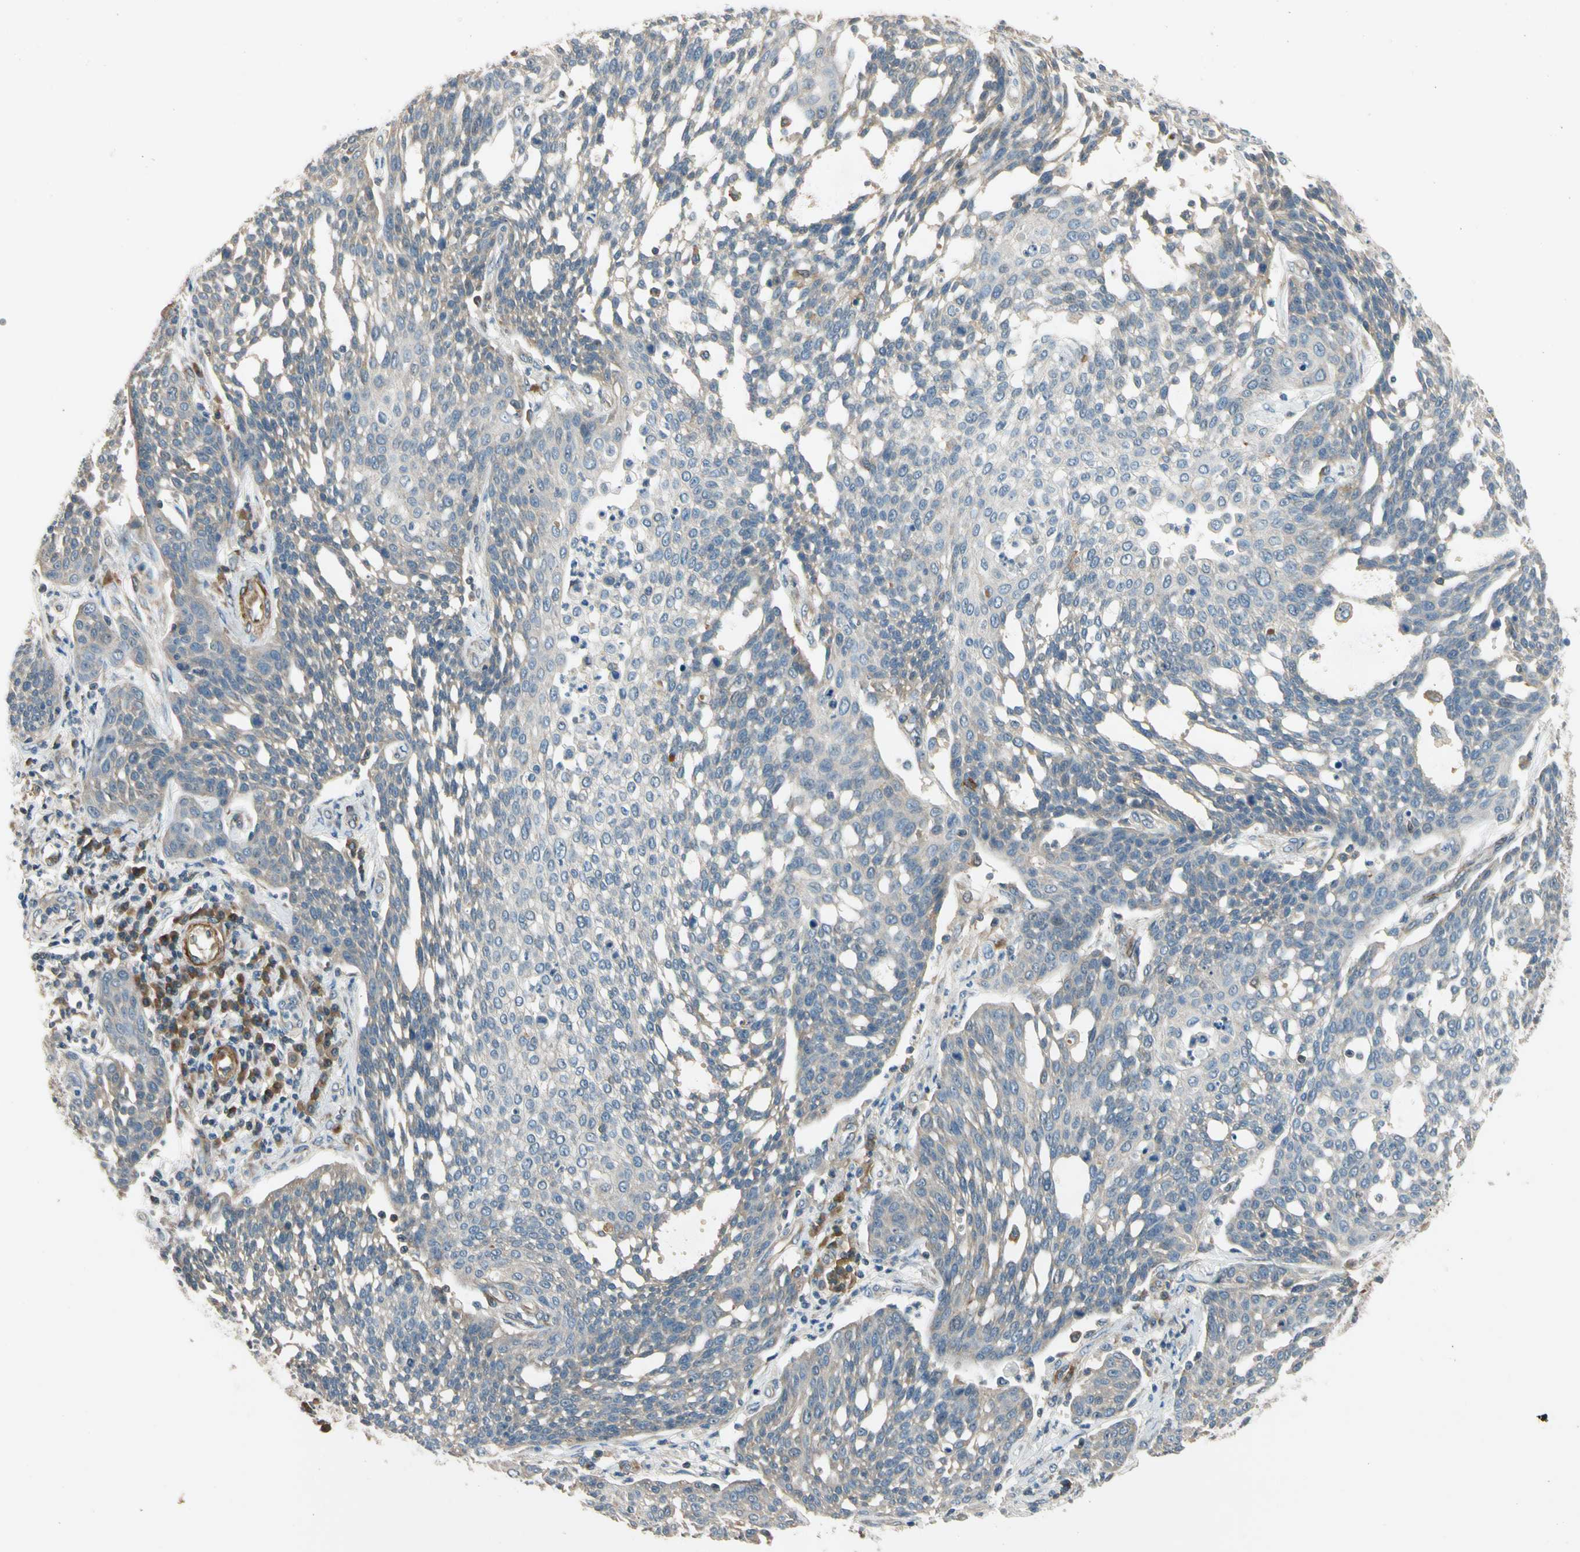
{"staining": {"intensity": "weak", "quantity": "<25%", "location": "cytoplasmic/membranous"}, "tissue": "cervical cancer", "cell_type": "Tumor cells", "image_type": "cancer", "snomed": [{"axis": "morphology", "description": "Squamous cell carcinoma, NOS"}, {"axis": "topography", "description": "Cervix"}], "caption": "Cervical cancer (squamous cell carcinoma) was stained to show a protein in brown. There is no significant staining in tumor cells.", "gene": "MST1R", "patient": {"sex": "female", "age": 34}}